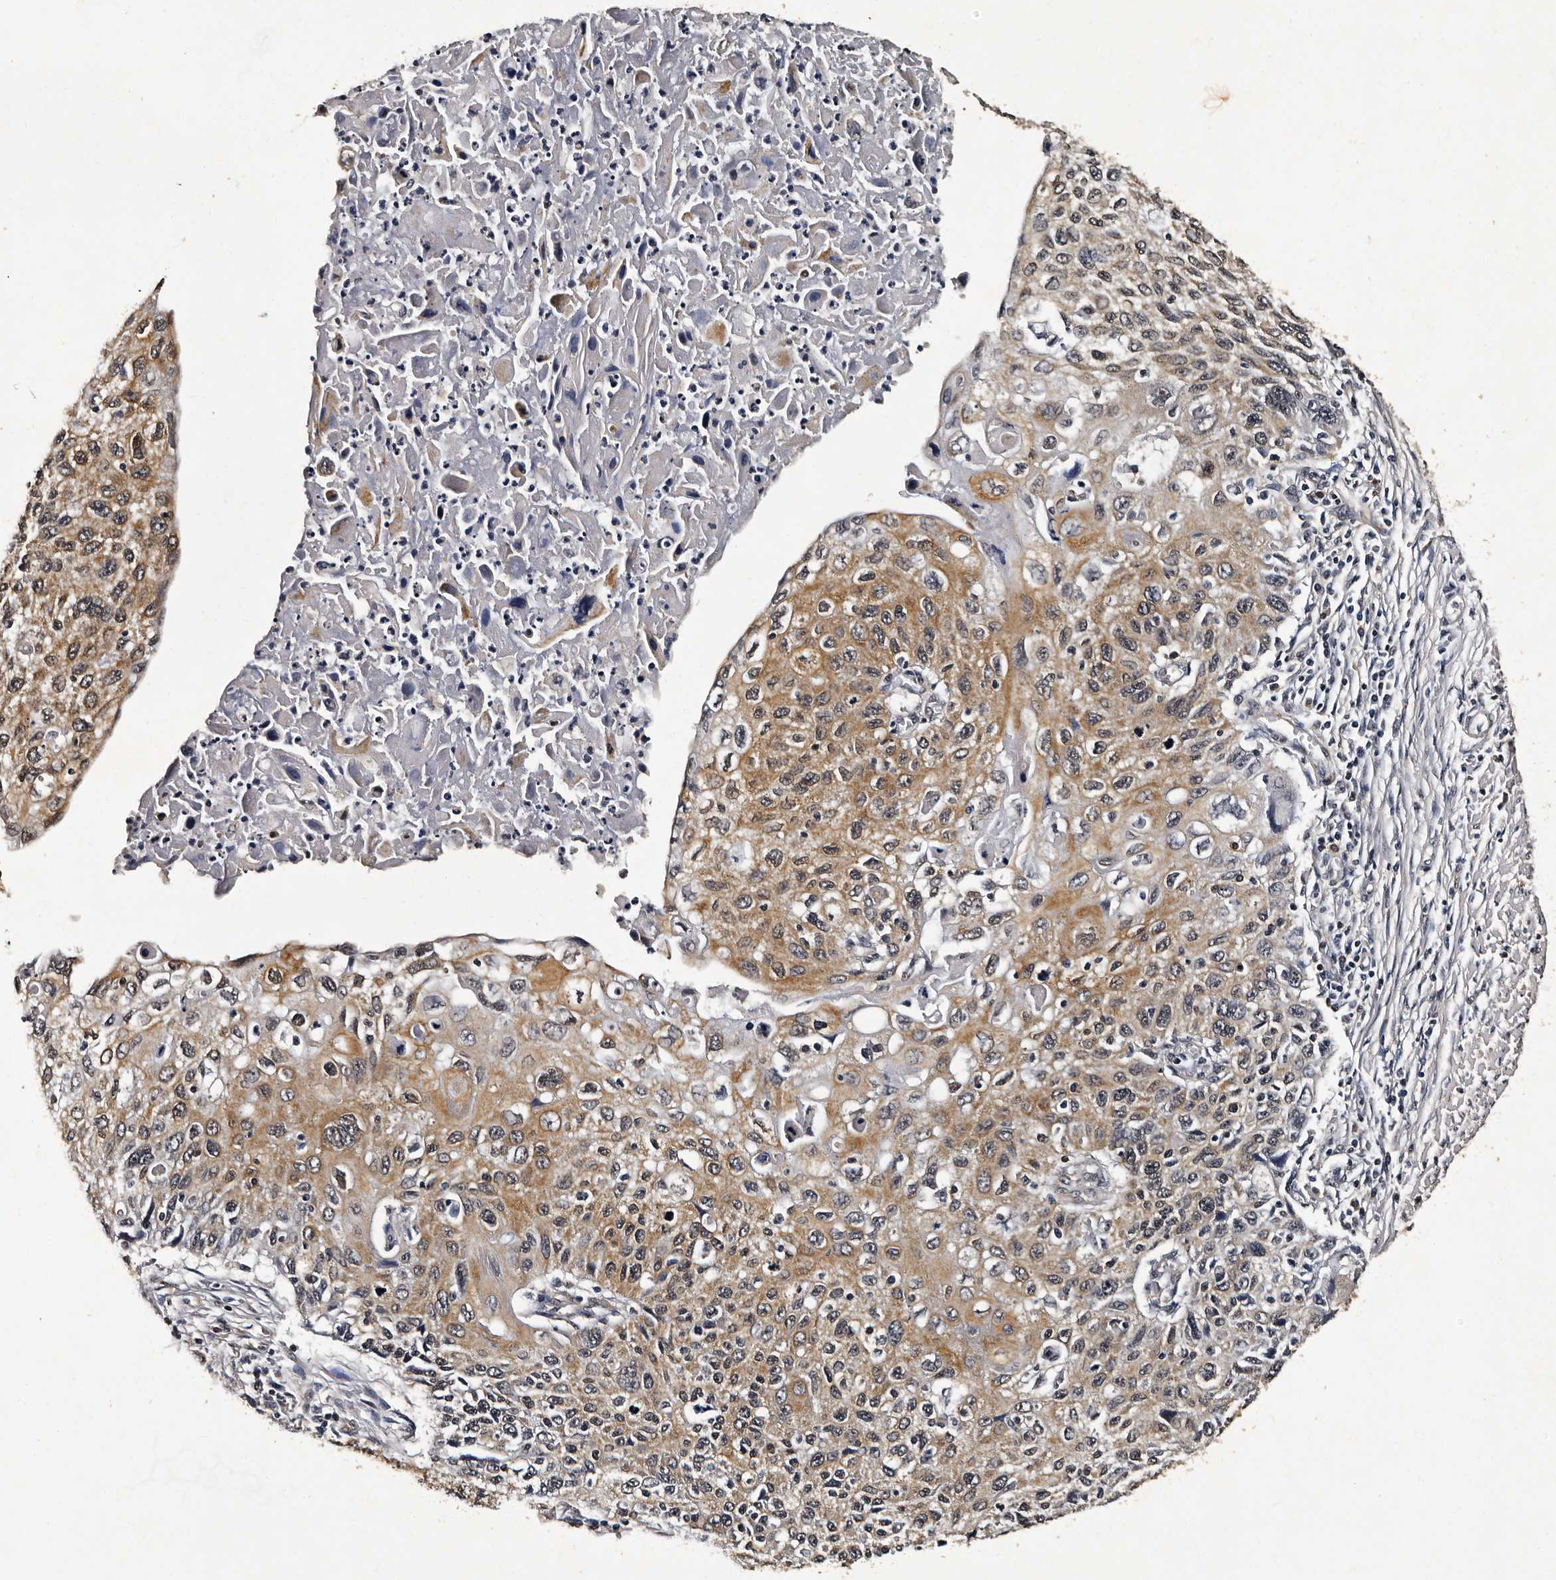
{"staining": {"intensity": "moderate", "quantity": ">75%", "location": "cytoplasmic/membranous"}, "tissue": "cervical cancer", "cell_type": "Tumor cells", "image_type": "cancer", "snomed": [{"axis": "morphology", "description": "Squamous cell carcinoma, NOS"}, {"axis": "topography", "description": "Cervix"}], "caption": "Squamous cell carcinoma (cervical) tissue exhibits moderate cytoplasmic/membranous positivity in about >75% of tumor cells, visualized by immunohistochemistry.", "gene": "CPNE3", "patient": {"sex": "female", "age": 70}}